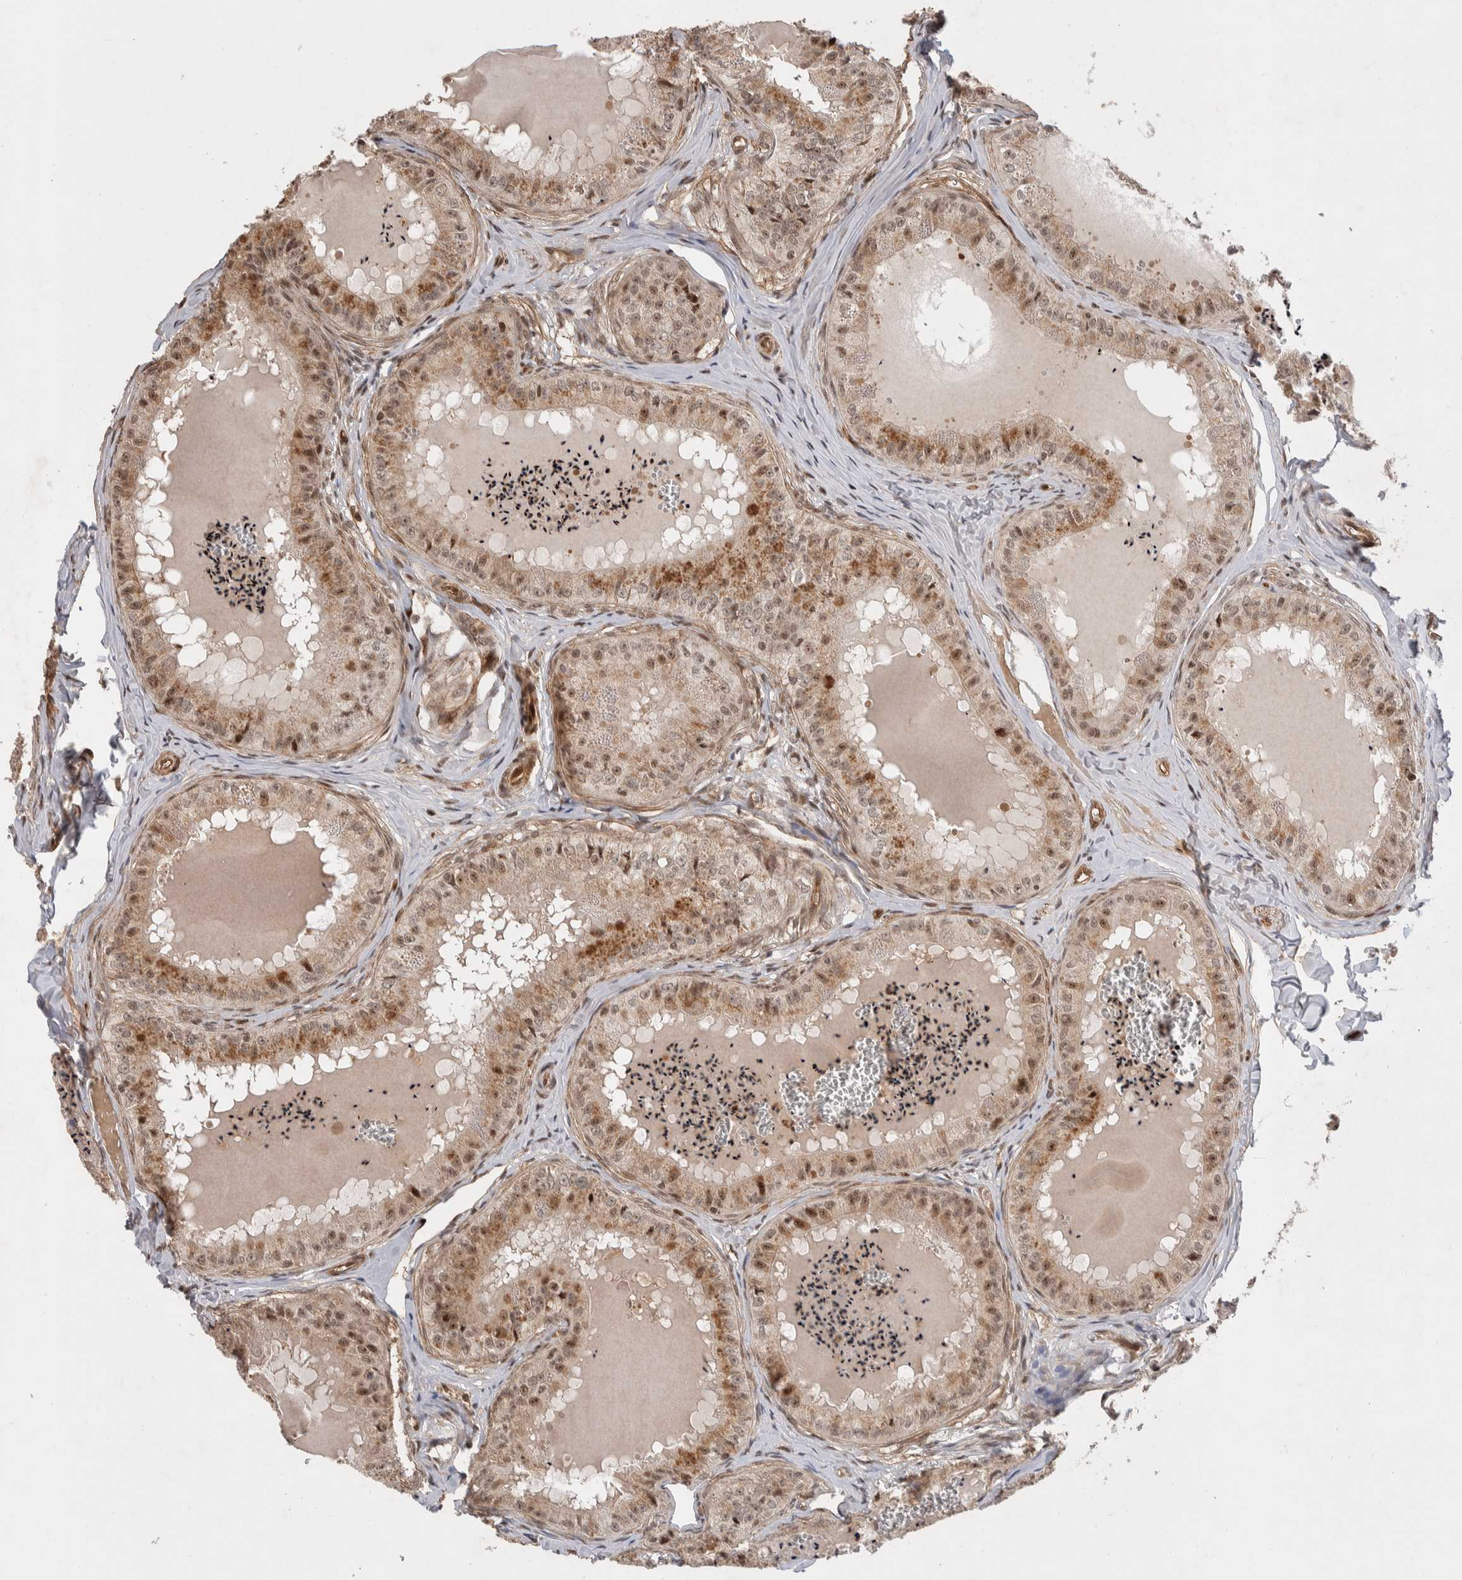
{"staining": {"intensity": "moderate", "quantity": ">75%", "location": "cytoplasmic/membranous,nuclear"}, "tissue": "epididymis", "cell_type": "Glandular cells", "image_type": "normal", "snomed": [{"axis": "morphology", "description": "Normal tissue, NOS"}, {"axis": "topography", "description": "Epididymis"}], "caption": "Moderate cytoplasmic/membranous,nuclear expression for a protein is identified in approximately >75% of glandular cells of benign epididymis using immunohistochemistry.", "gene": "TOR1B", "patient": {"sex": "male", "age": 31}}